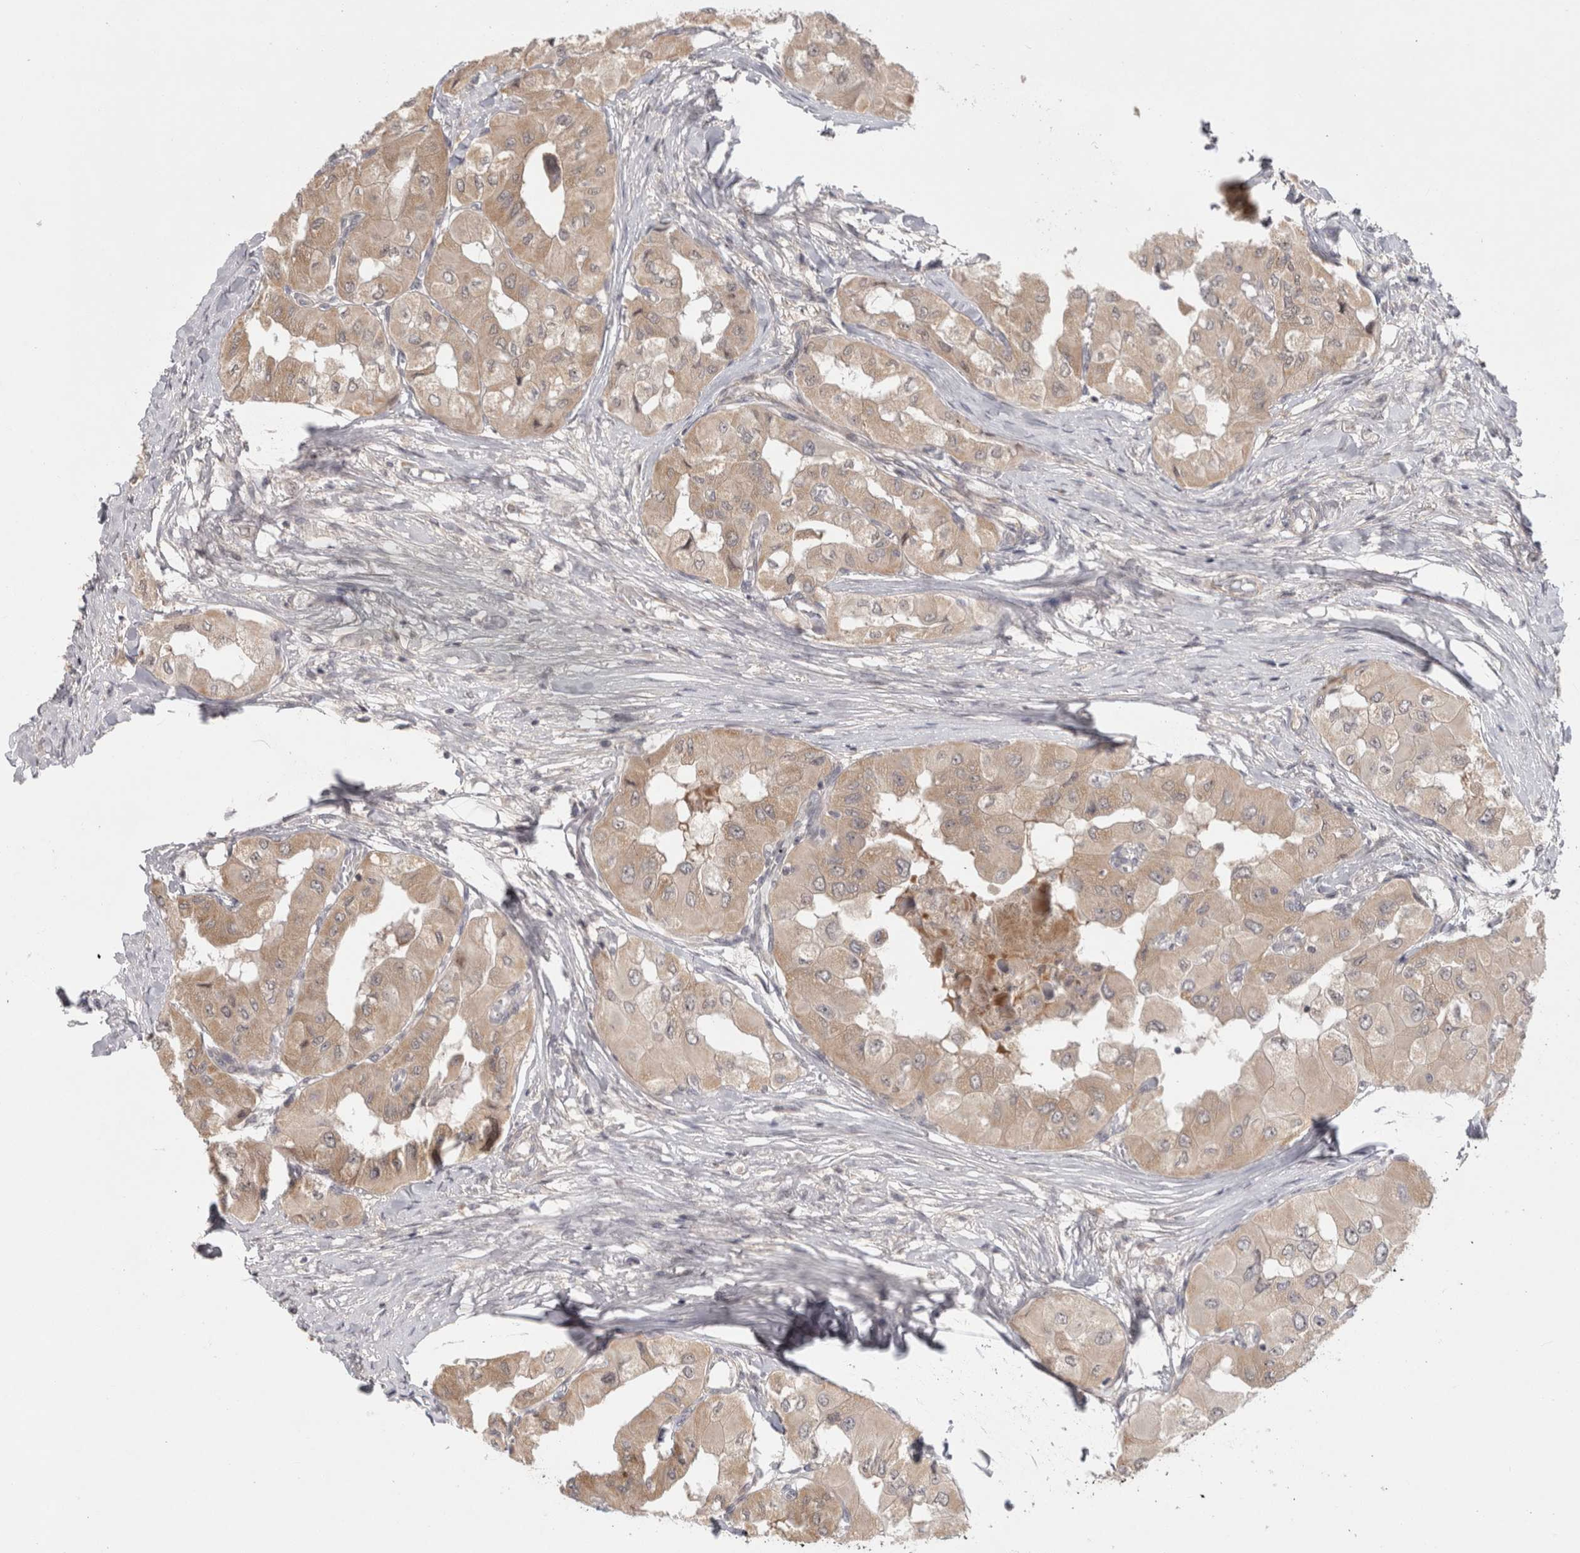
{"staining": {"intensity": "weak", "quantity": ">75%", "location": "cytoplasmic/membranous"}, "tissue": "thyroid cancer", "cell_type": "Tumor cells", "image_type": "cancer", "snomed": [{"axis": "morphology", "description": "Papillary adenocarcinoma, NOS"}, {"axis": "topography", "description": "Thyroid gland"}], "caption": "Protein staining of thyroid cancer (papillary adenocarcinoma) tissue demonstrates weak cytoplasmic/membranous positivity in about >75% of tumor cells. Nuclei are stained in blue.", "gene": "ZNF318", "patient": {"sex": "female", "age": 59}}